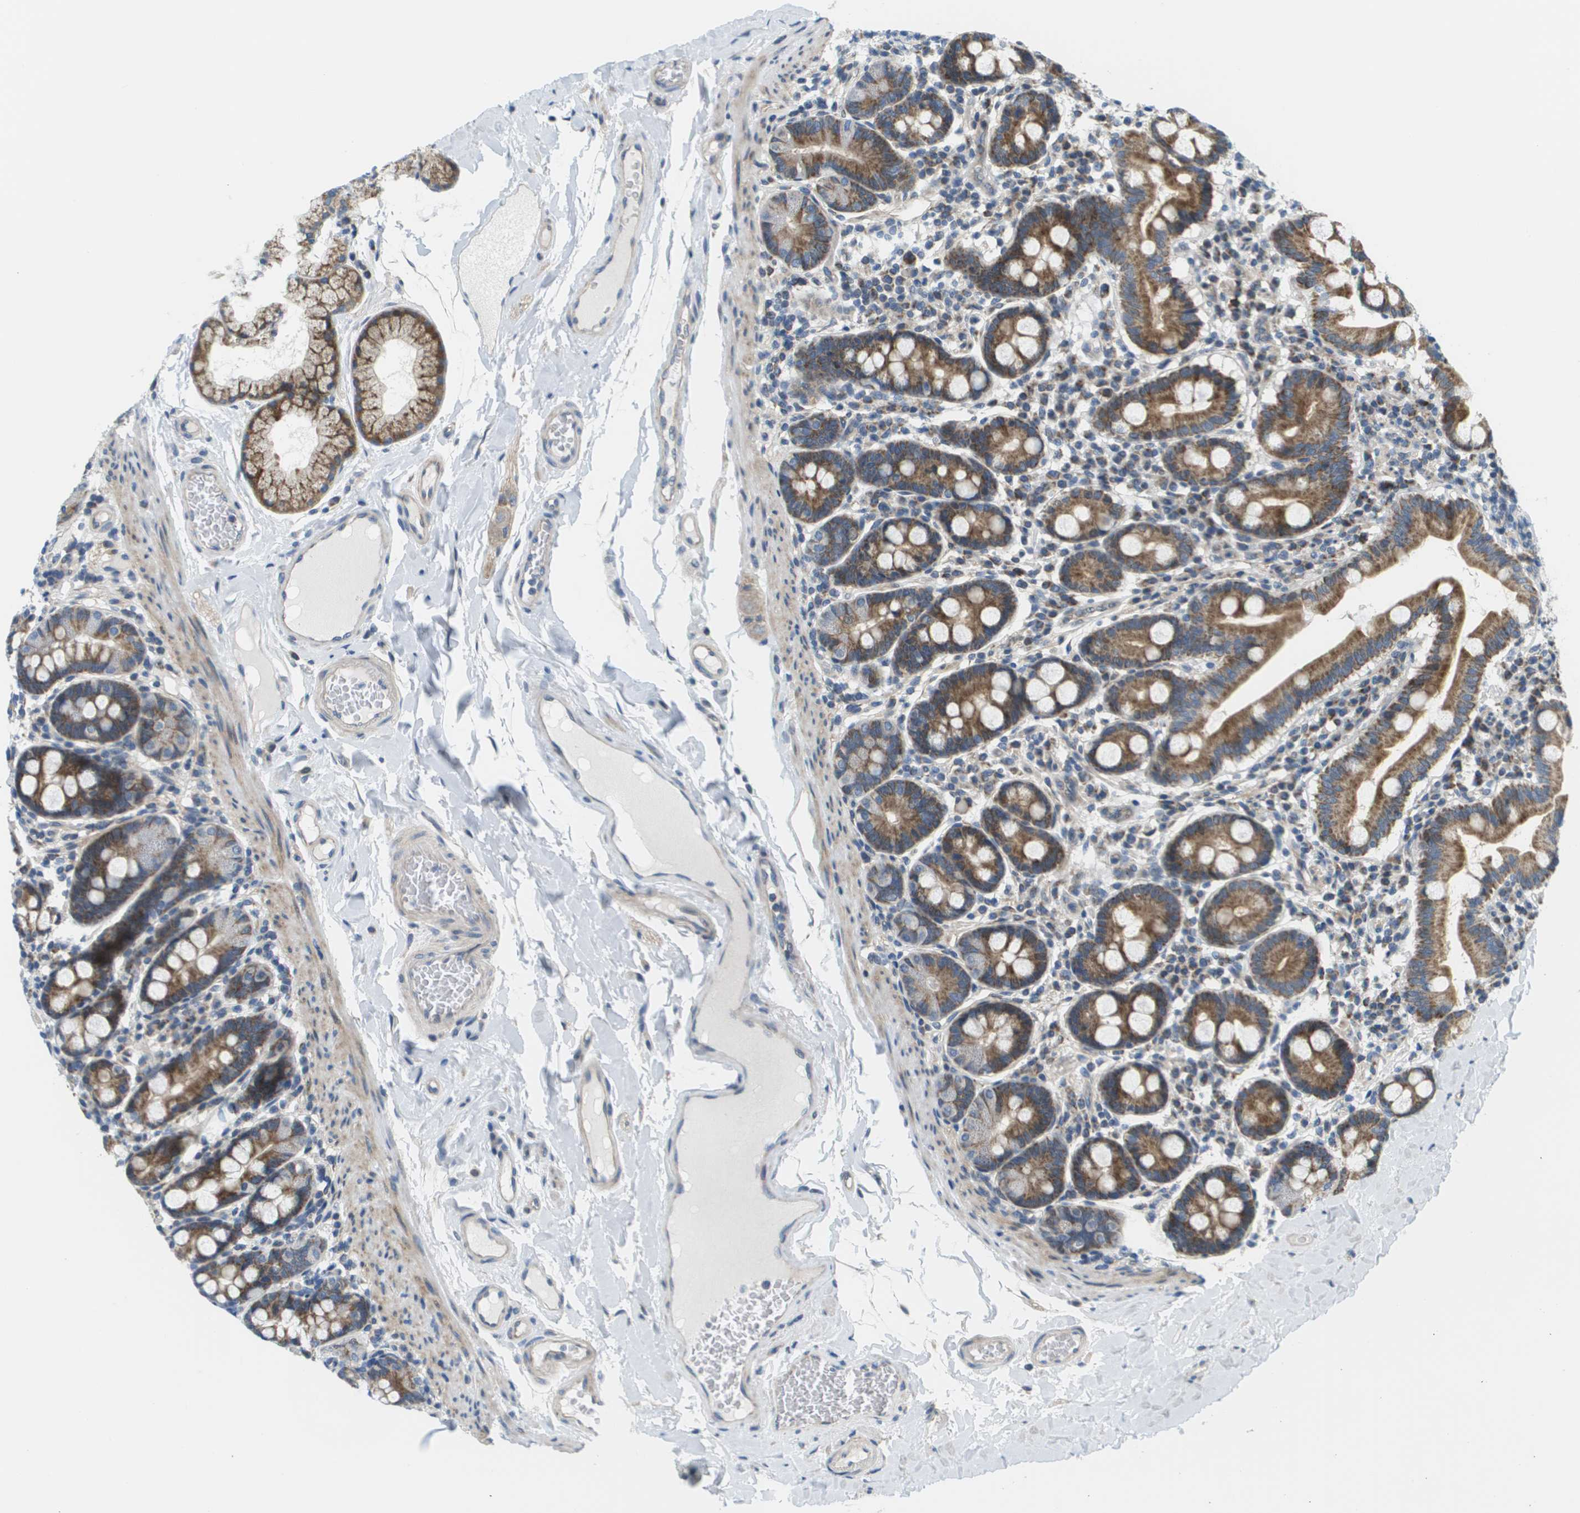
{"staining": {"intensity": "moderate", "quantity": ">75%", "location": "cytoplasmic/membranous"}, "tissue": "duodenum", "cell_type": "Glandular cells", "image_type": "normal", "snomed": [{"axis": "morphology", "description": "Normal tissue, NOS"}, {"axis": "topography", "description": "Duodenum"}], "caption": "Moderate cytoplasmic/membranous protein expression is identified in approximately >75% of glandular cells in duodenum. (Stains: DAB in brown, nuclei in blue, Microscopy: brightfield microscopy at high magnification).", "gene": "KRT23", "patient": {"sex": "male", "age": 50}}